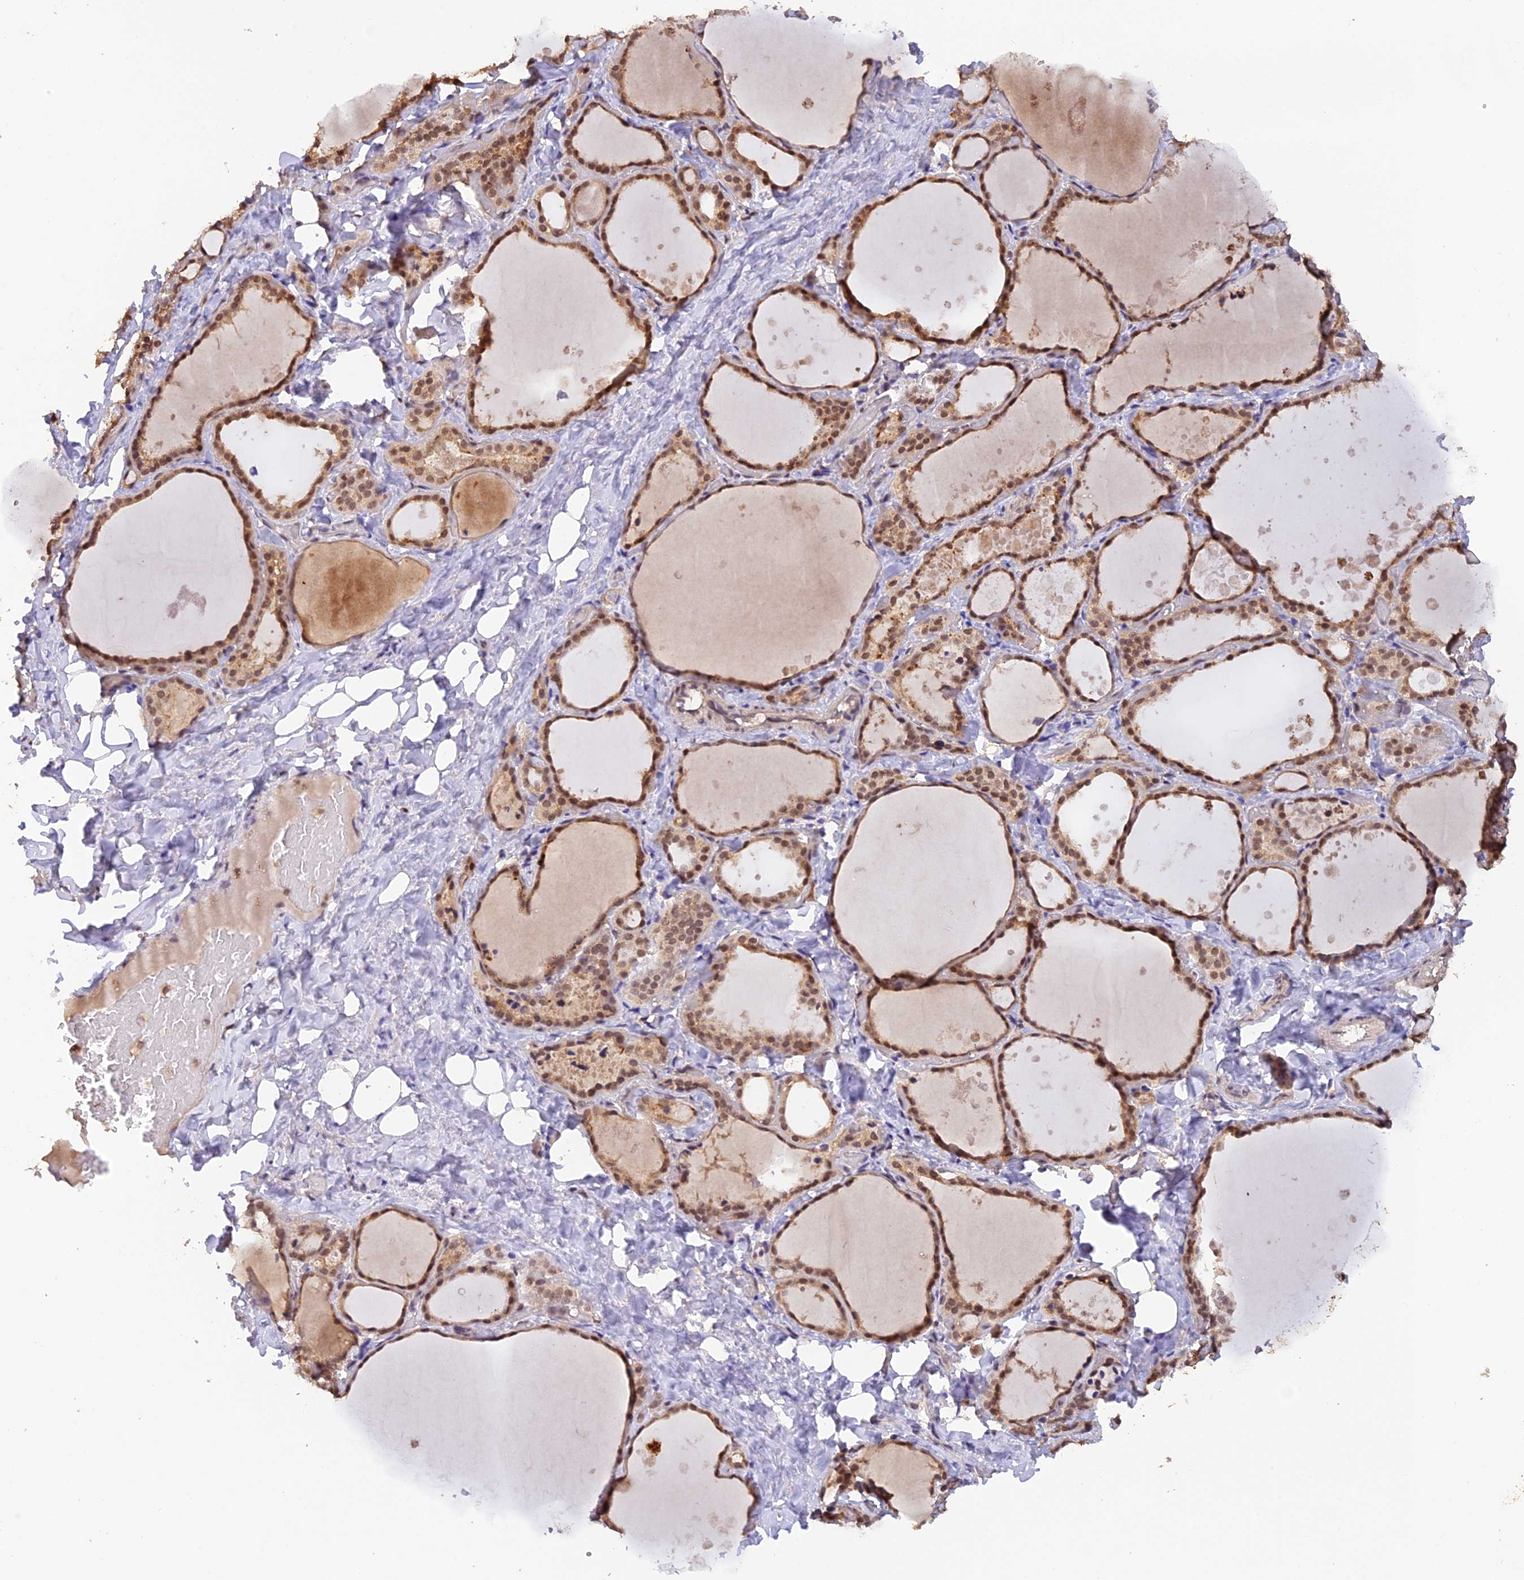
{"staining": {"intensity": "moderate", "quantity": ">75%", "location": "cytoplasmic/membranous,nuclear"}, "tissue": "thyroid gland", "cell_type": "Glandular cells", "image_type": "normal", "snomed": [{"axis": "morphology", "description": "Normal tissue, NOS"}, {"axis": "topography", "description": "Thyroid gland"}], "caption": "Moderate cytoplasmic/membranous,nuclear expression for a protein is present in approximately >75% of glandular cells of benign thyroid gland using immunohistochemistry (IHC).", "gene": "ZNF436", "patient": {"sex": "female", "age": 44}}